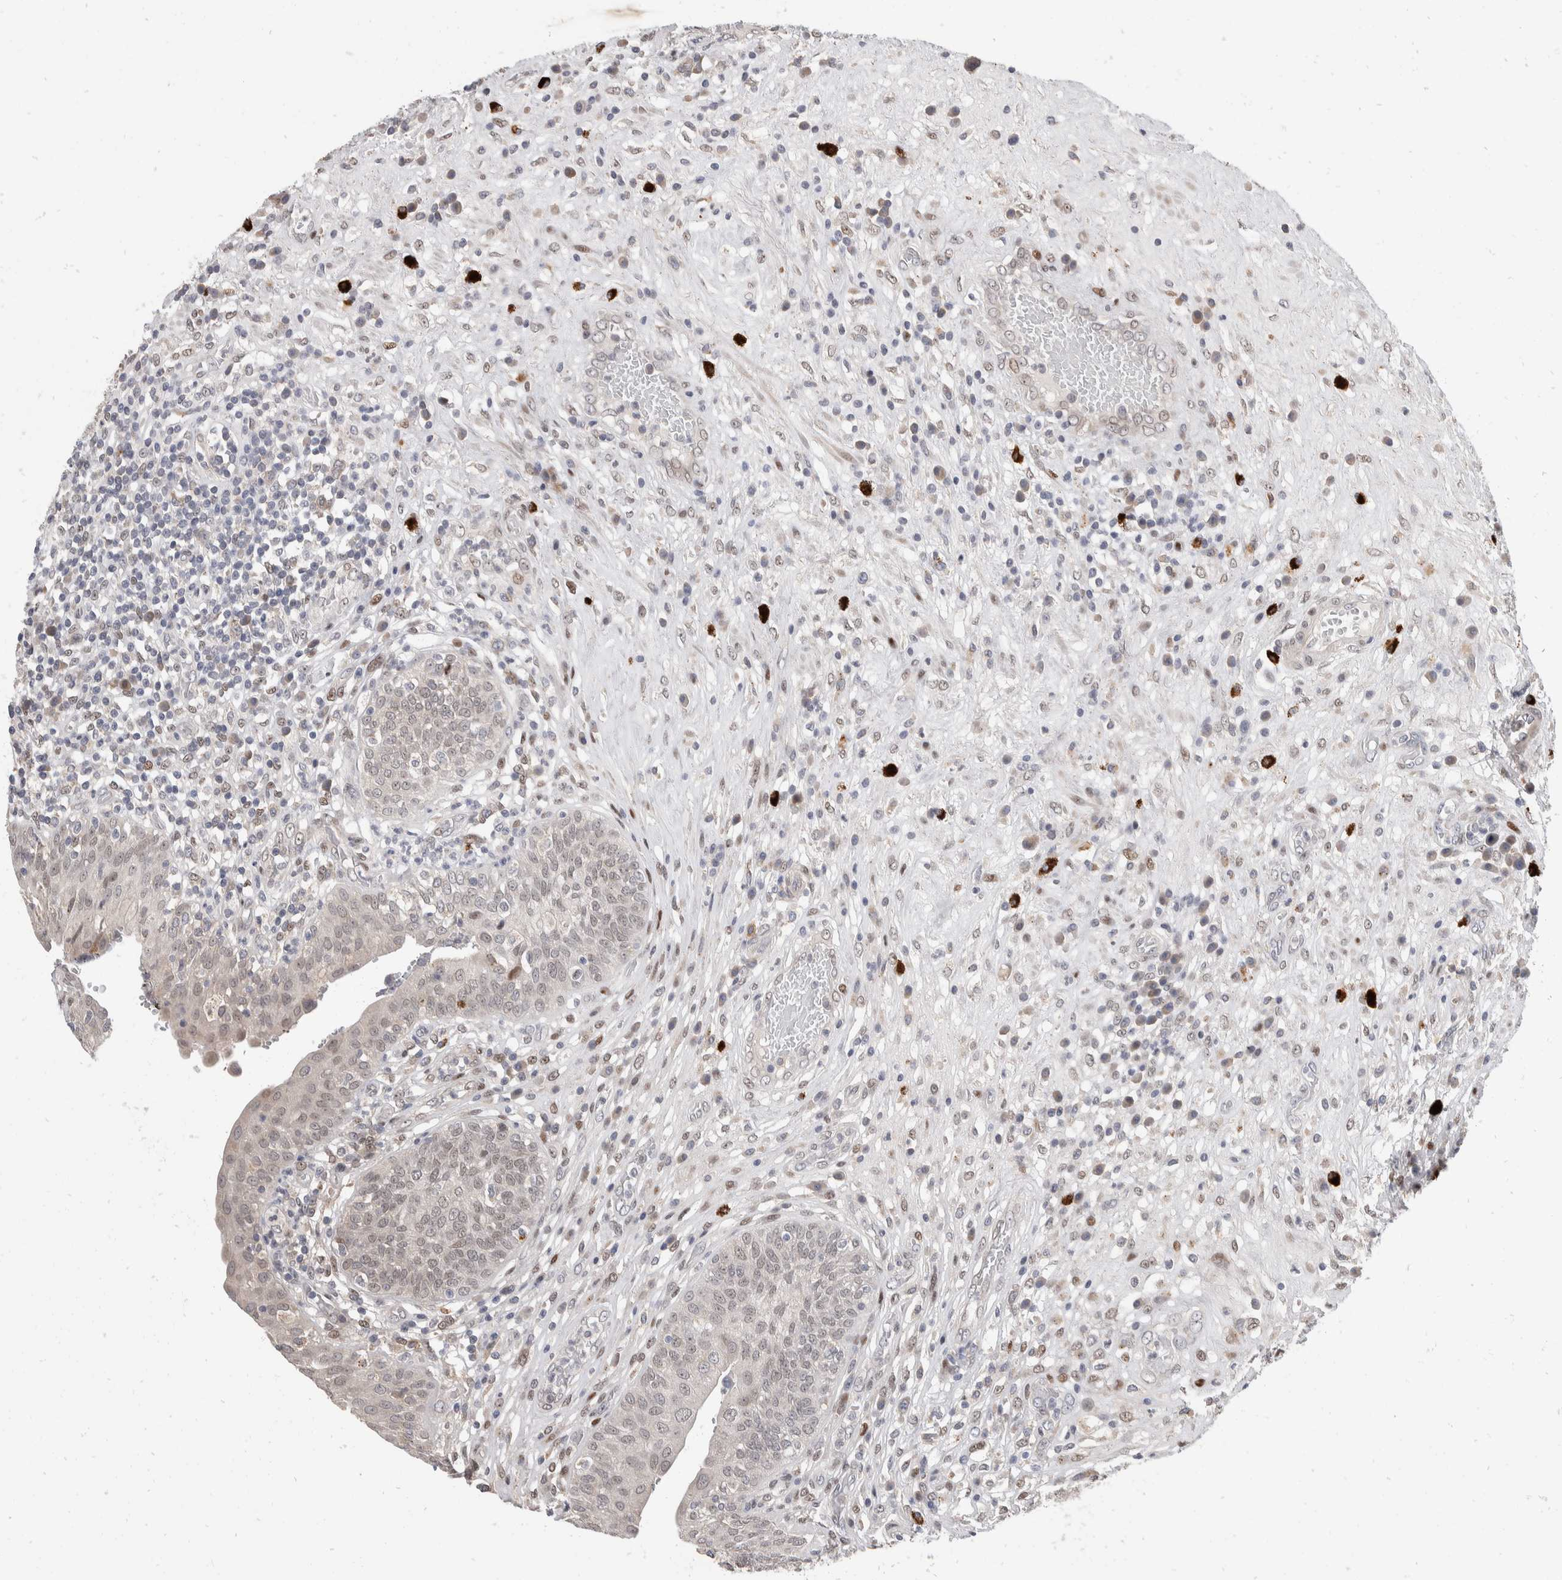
{"staining": {"intensity": "moderate", "quantity": "25%-75%", "location": "nuclear"}, "tissue": "urinary bladder", "cell_type": "Urothelial cells", "image_type": "normal", "snomed": [{"axis": "morphology", "description": "Normal tissue, NOS"}, {"axis": "topography", "description": "Urinary bladder"}], "caption": "Immunohistochemistry (IHC) photomicrograph of normal urinary bladder: urinary bladder stained using IHC reveals medium levels of moderate protein expression localized specifically in the nuclear of urothelial cells, appearing as a nuclear brown color.", "gene": "ZNF703", "patient": {"sex": "female", "age": 62}}